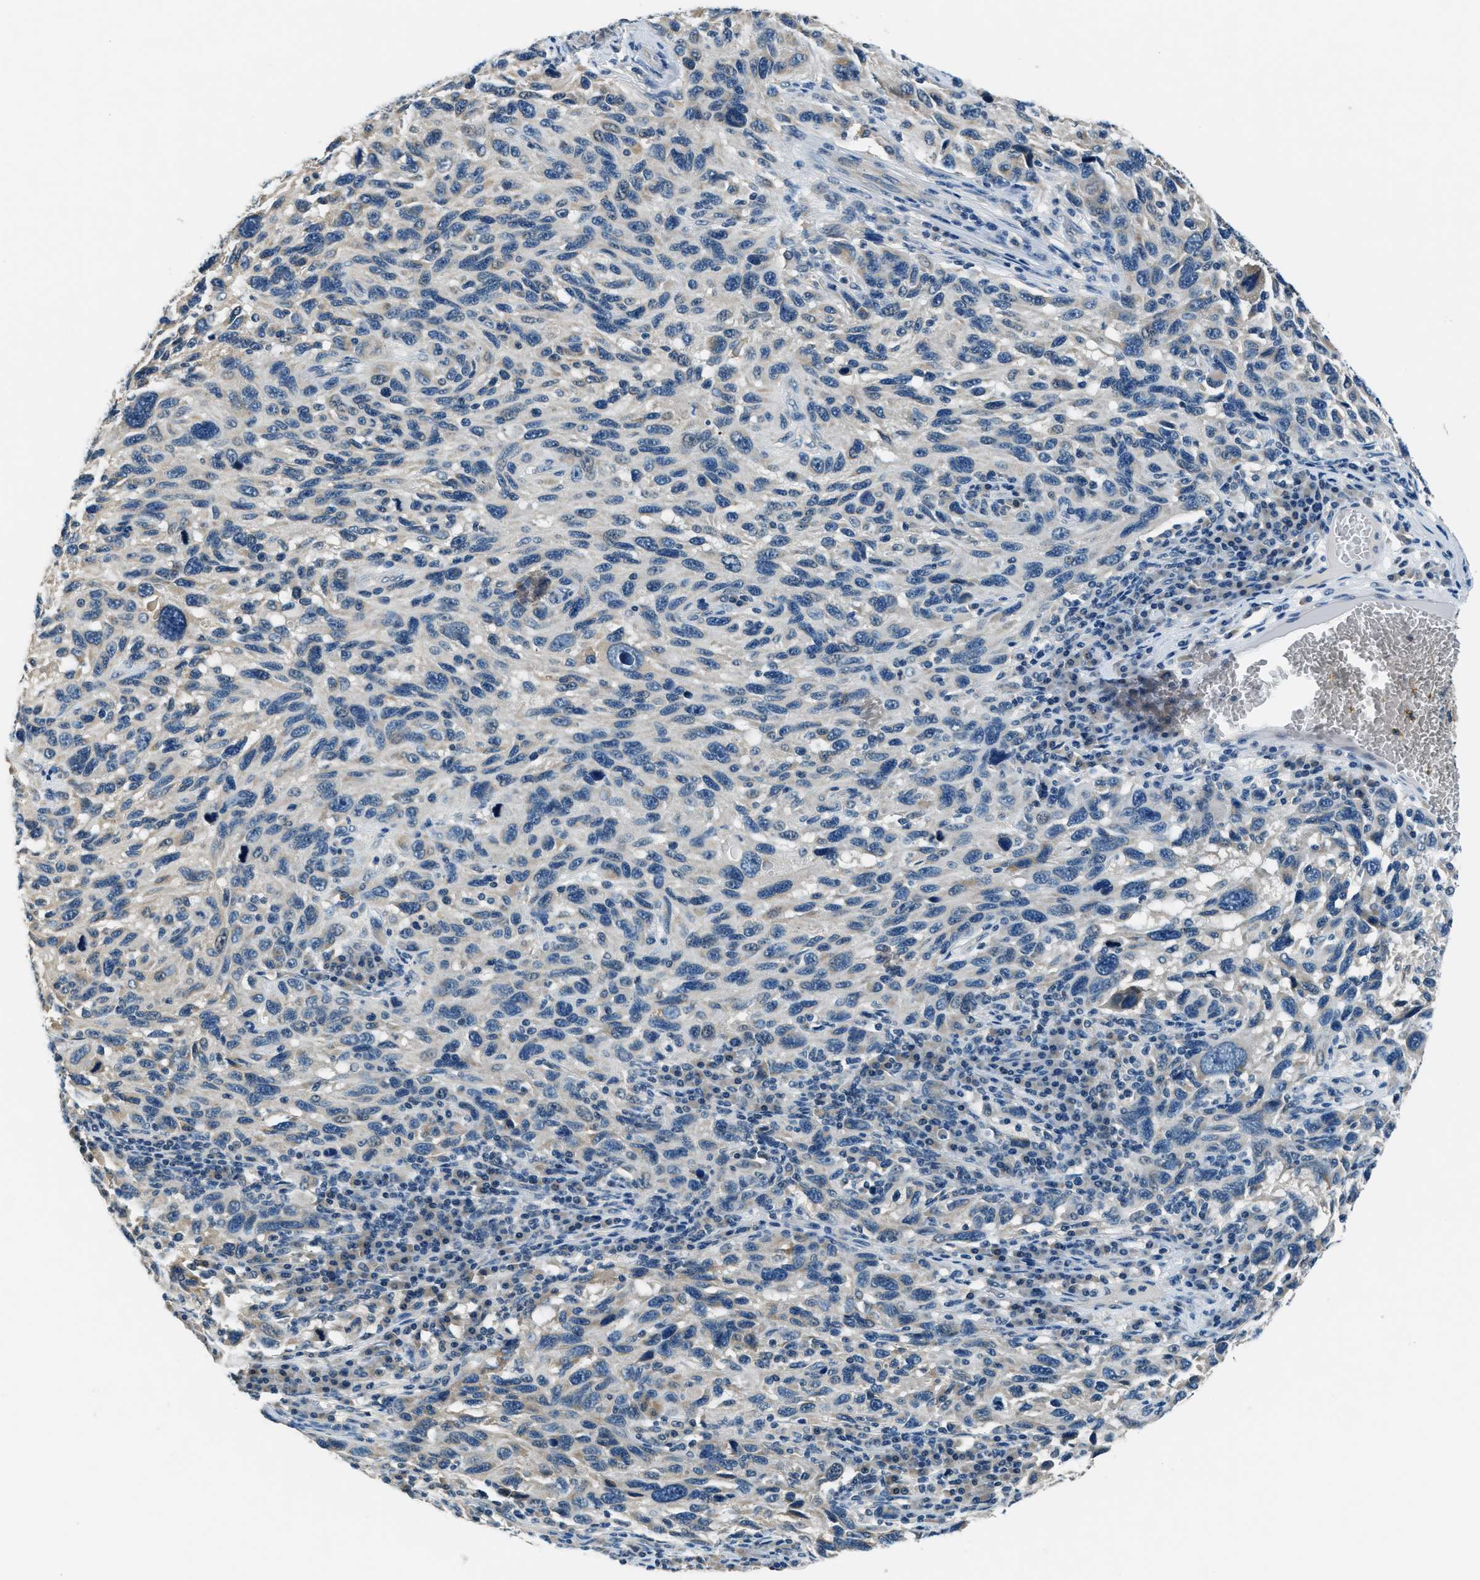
{"staining": {"intensity": "weak", "quantity": "<25%", "location": "cytoplasmic/membranous"}, "tissue": "melanoma", "cell_type": "Tumor cells", "image_type": "cancer", "snomed": [{"axis": "morphology", "description": "Malignant melanoma, NOS"}, {"axis": "topography", "description": "Skin"}], "caption": "Protein analysis of melanoma shows no significant staining in tumor cells. (DAB (3,3'-diaminobenzidine) immunohistochemistry, high magnification).", "gene": "NME8", "patient": {"sex": "male", "age": 53}}